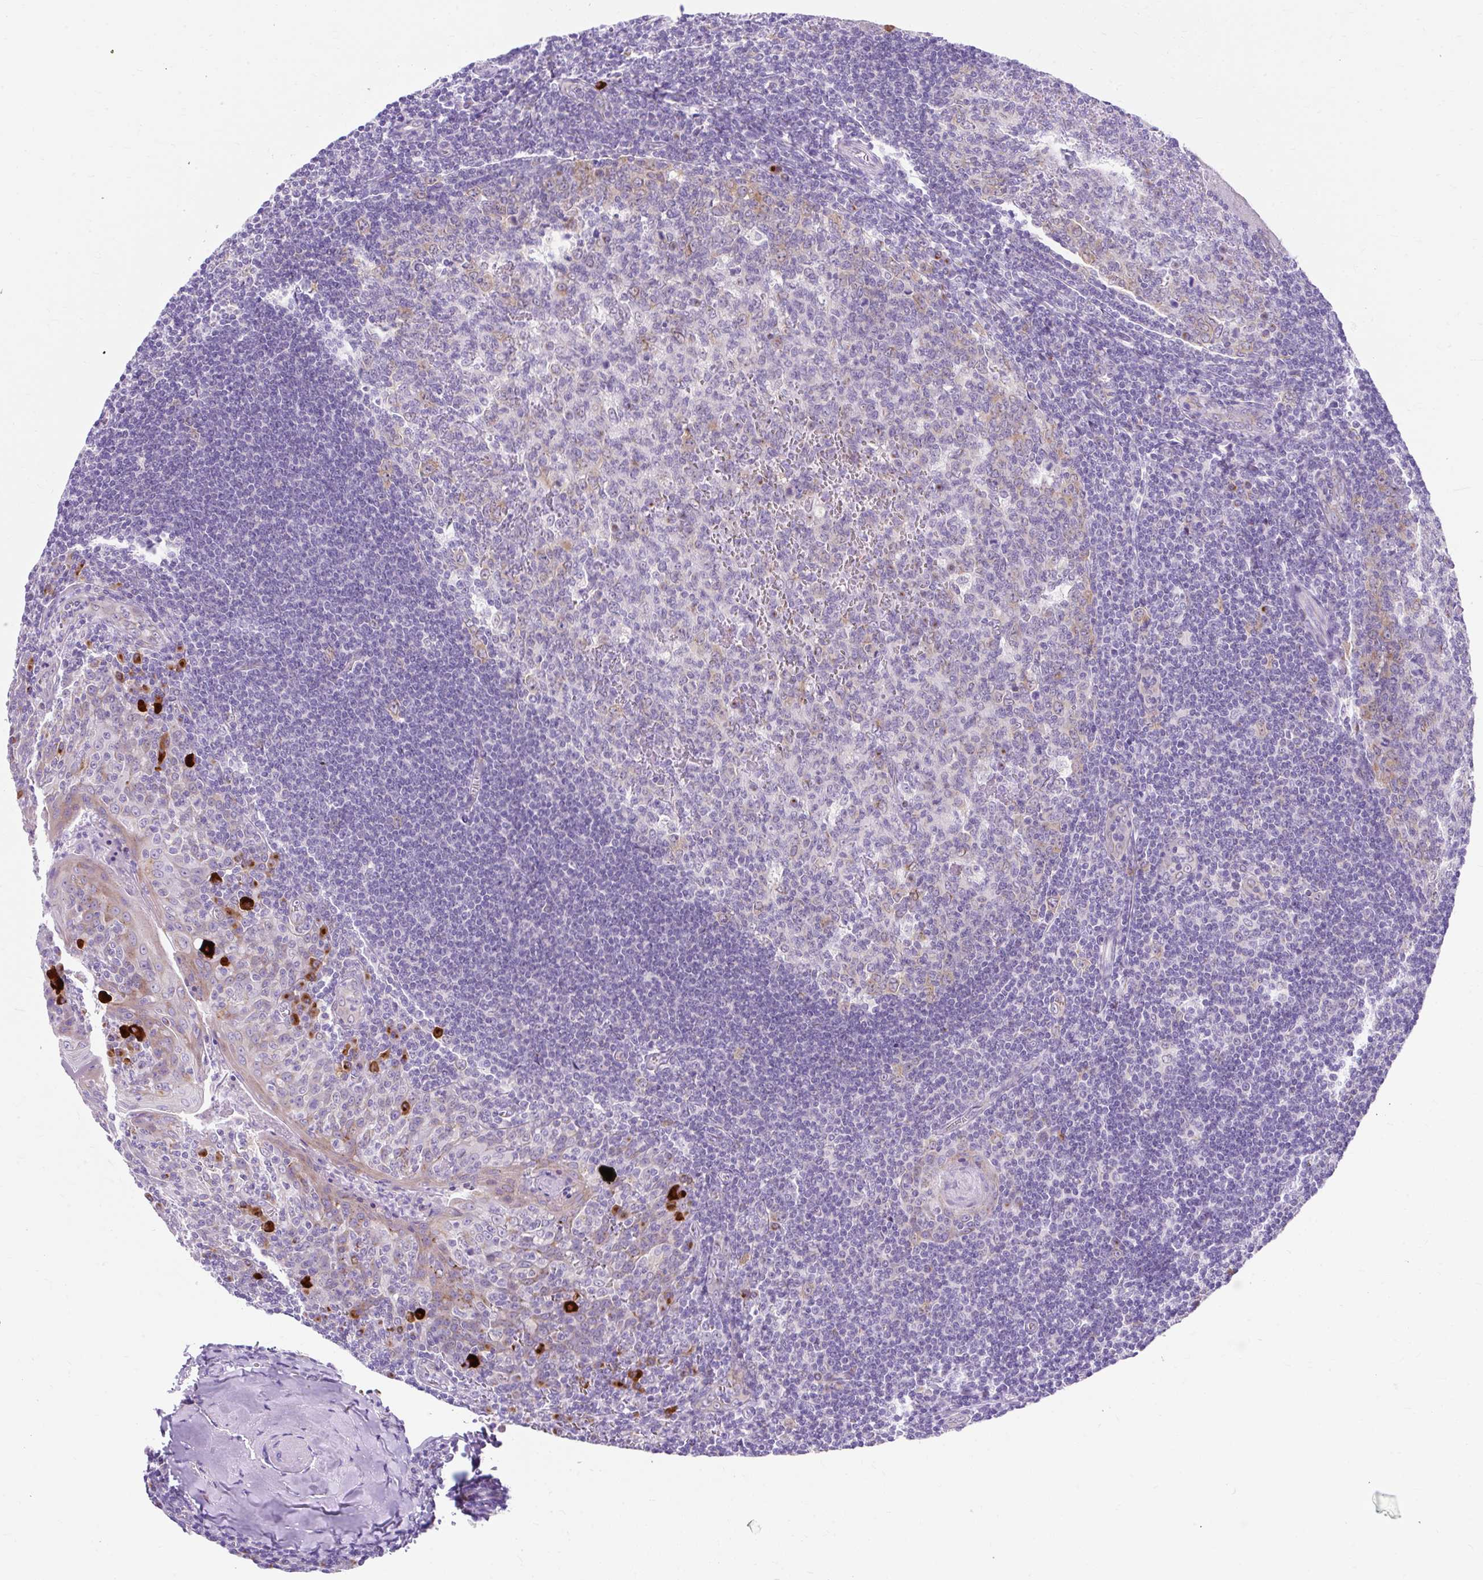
{"staining": {"intensity": "weak", "quantity": "<25%", "location": "cytoplasmic/membranous"}, "tissue": "tonsil", "cell_type": "Germinal center cells", "image_type": "normal", "snomed": [{"axis": "morphology", "description": "Normal tissue, NOS"}, {"axis": "topography", "description": "Tonsil"}], "caption": "High power microscopy micrograph of an immunohistochemistry histopathology image of unremarkable tonsil, revealing no significant staining in germinal center cells.", "gene": "GOLGA8A", "patient": {"sex": "male", "age": 27}}